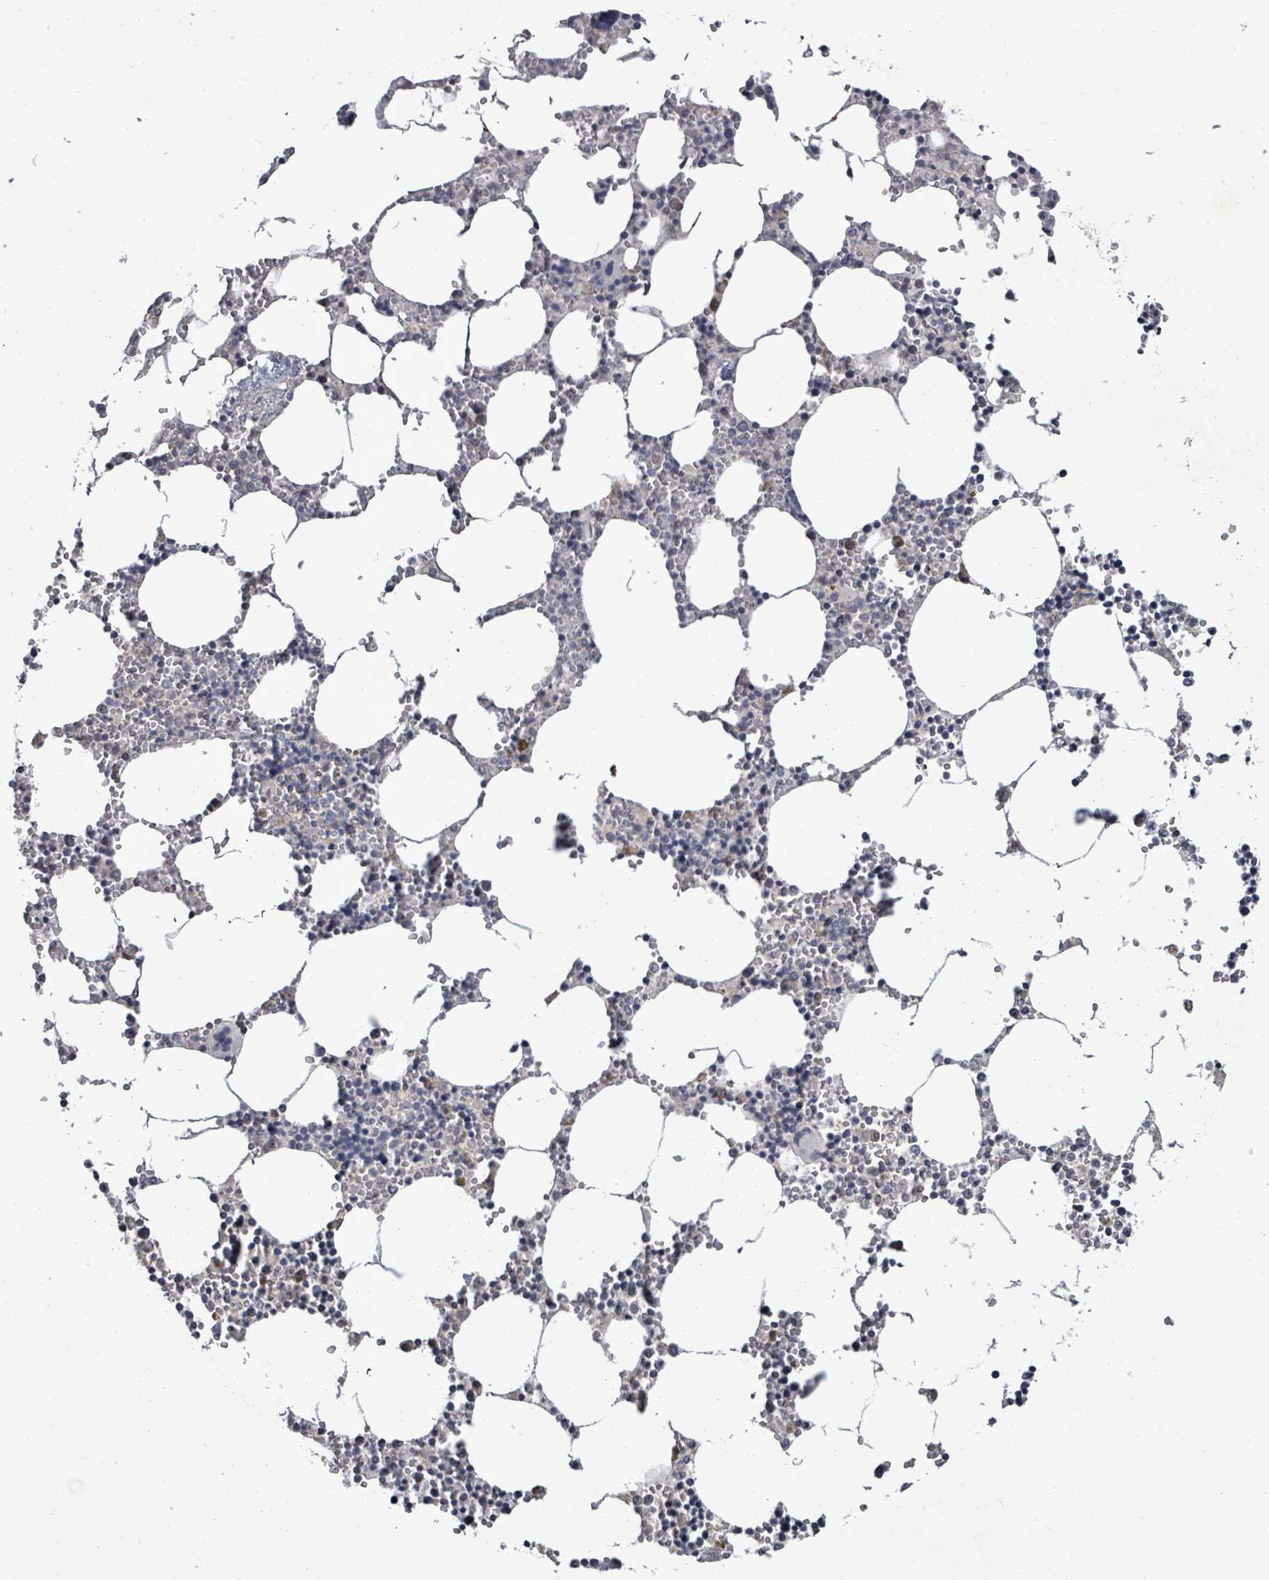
{"staining": {"intensity": "negative", "quantity": "none", "location": "none"}, "tissue": "bone marrow", "cell_type": "Hematopoietic cells", "image_type": "normal", "snomed": [{"axis": "morphology", "description": "Normal tissue, NOS"}, {"axis": "topography", "description": "Bone marrow"}], "caption": "This is an immunohistochemistry (IHC) micrograph of benign human bone marrow. There is no staining in hematopoietic cells.", "gene": "POMGNT2", "patient": {"sex": "male", "age": 54}}